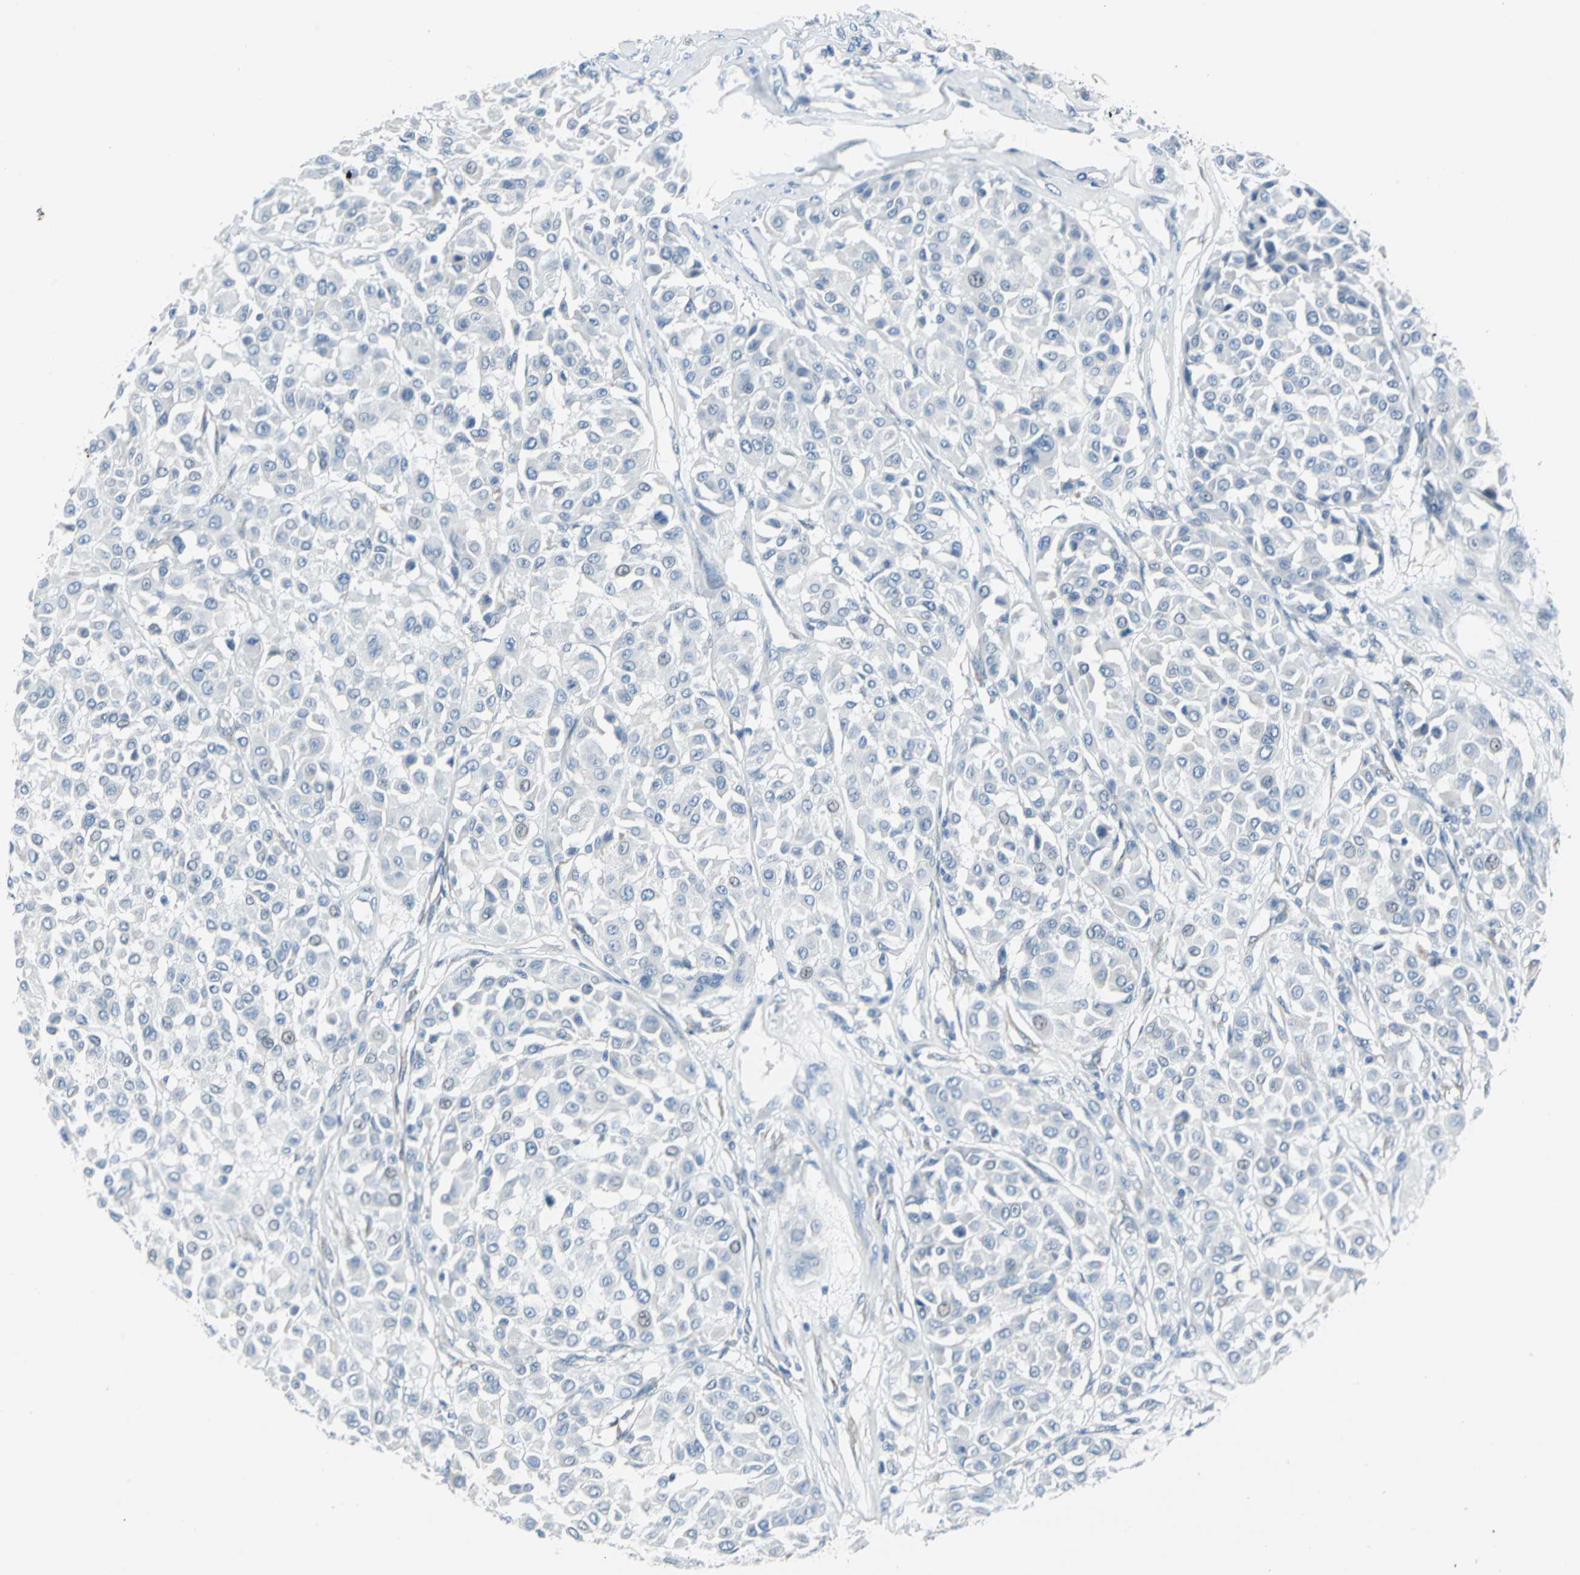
{"staining": {"intensity": "negative", "quantity": "none", "location": "none"}, "tissue": "melanoma", "cell_type": "Tumor cells", "image_type": "cancer", "snomed": [{"axis": "morphology", "description": "Malignant melanoma, Metastatic site"}, {"axis": "topography", "description": "Soft tissue"}], "caption": "A micrograph of melanoma stained for a protein shows no brown staining in tumor cells.", "gene": "CYB5A", "patient": {"sex": "male", "age": 41}}